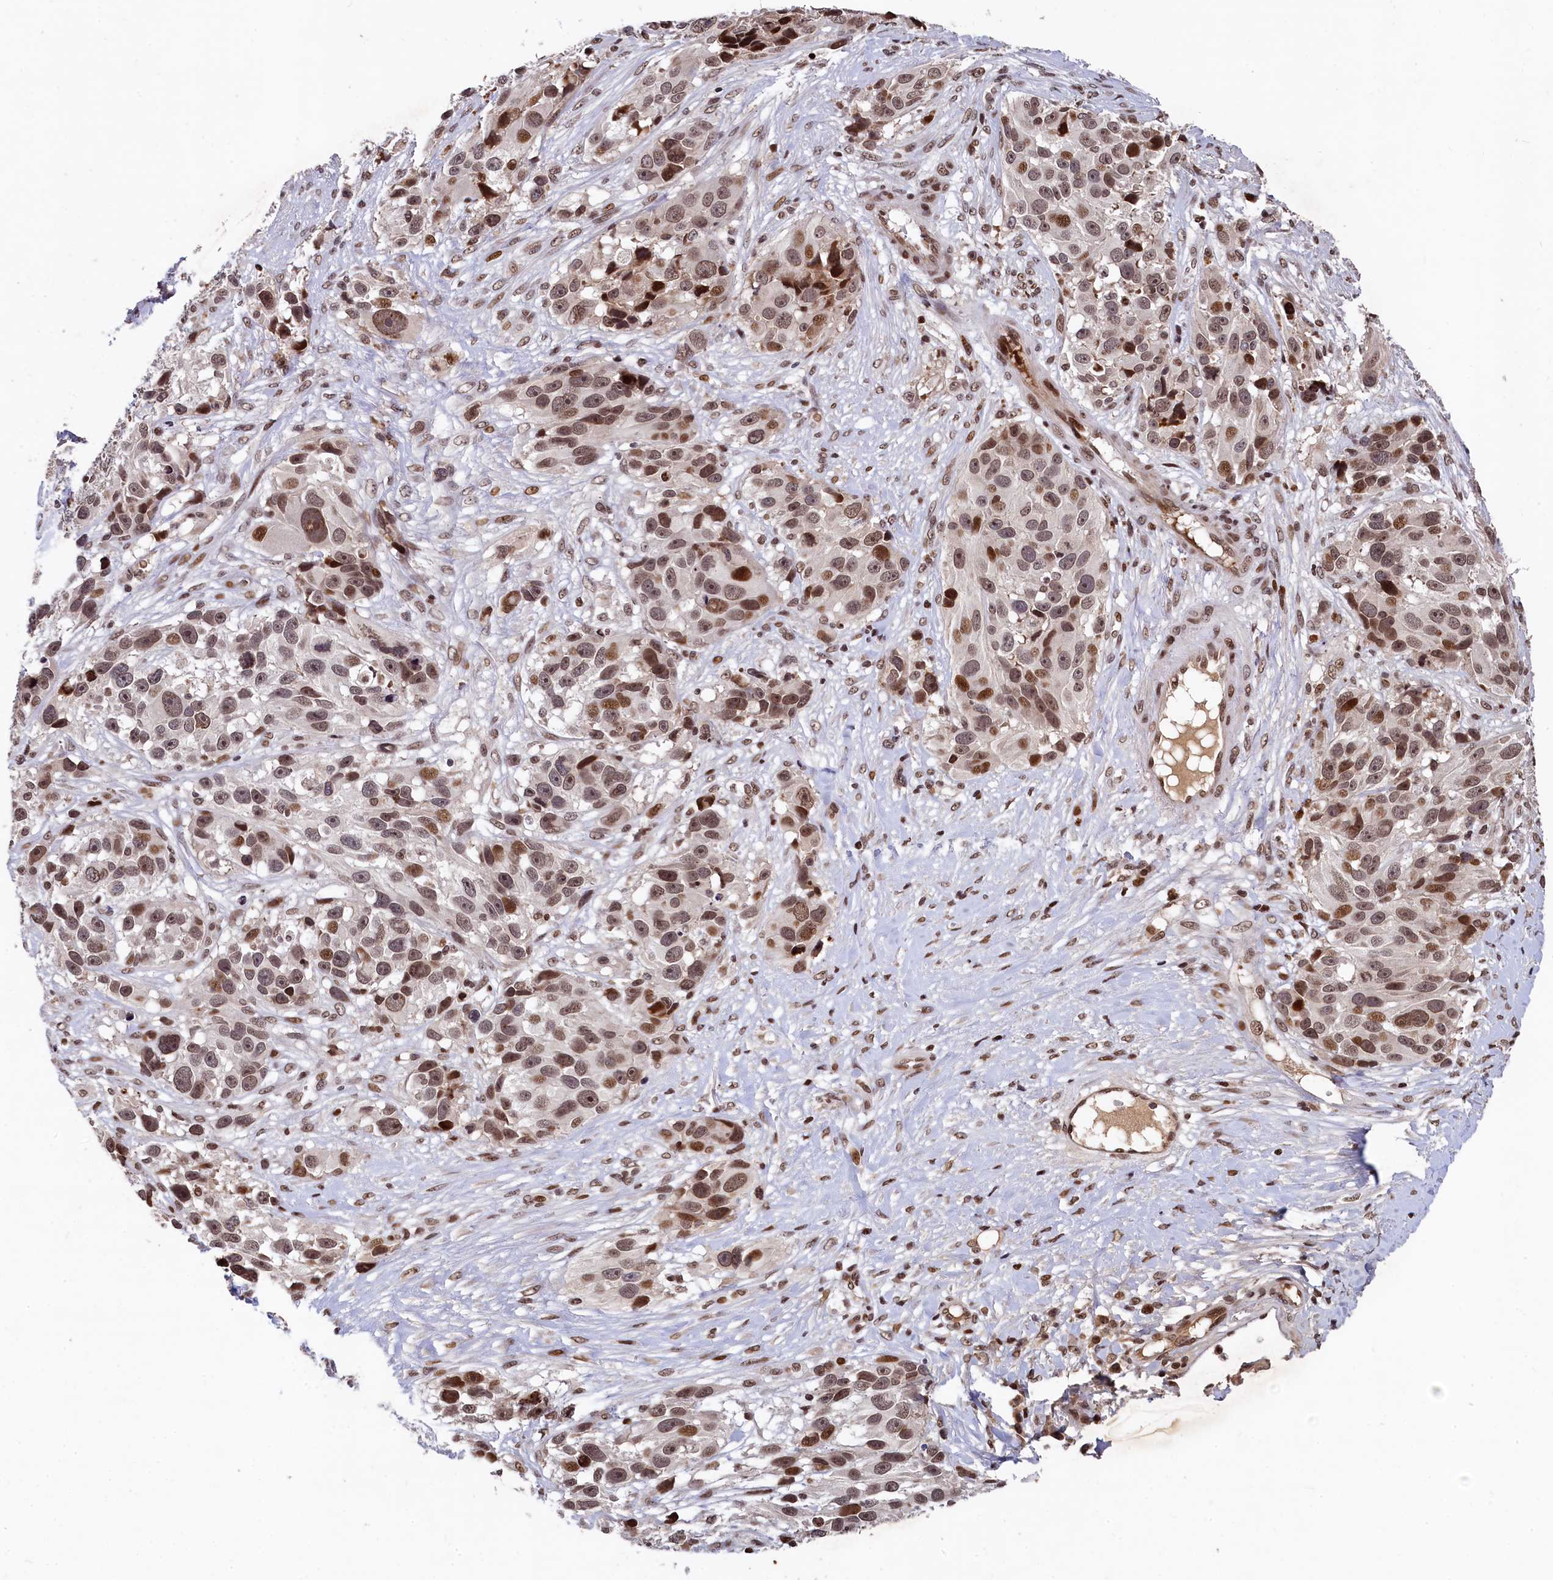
{"staining": {"intensity": "moderate", "quantity": ">75%", "location": "nuclear"}, "tissue": "melanoma", "cell_type": "Tumor cells", "image_type": "cancer", "snomed": [{"axis": "morphology", "description": "Malignant melanoma, NOS"}, {"axis": "topography", "description": "Skin"}], "caption": "Melanoma was stained to show a protein in brown. There is medium levels of moderate nuclear staining in approximately >75% of tumor cells.", "gene": "FAM217B", "patient": {"sex": "male", "age": 84}}